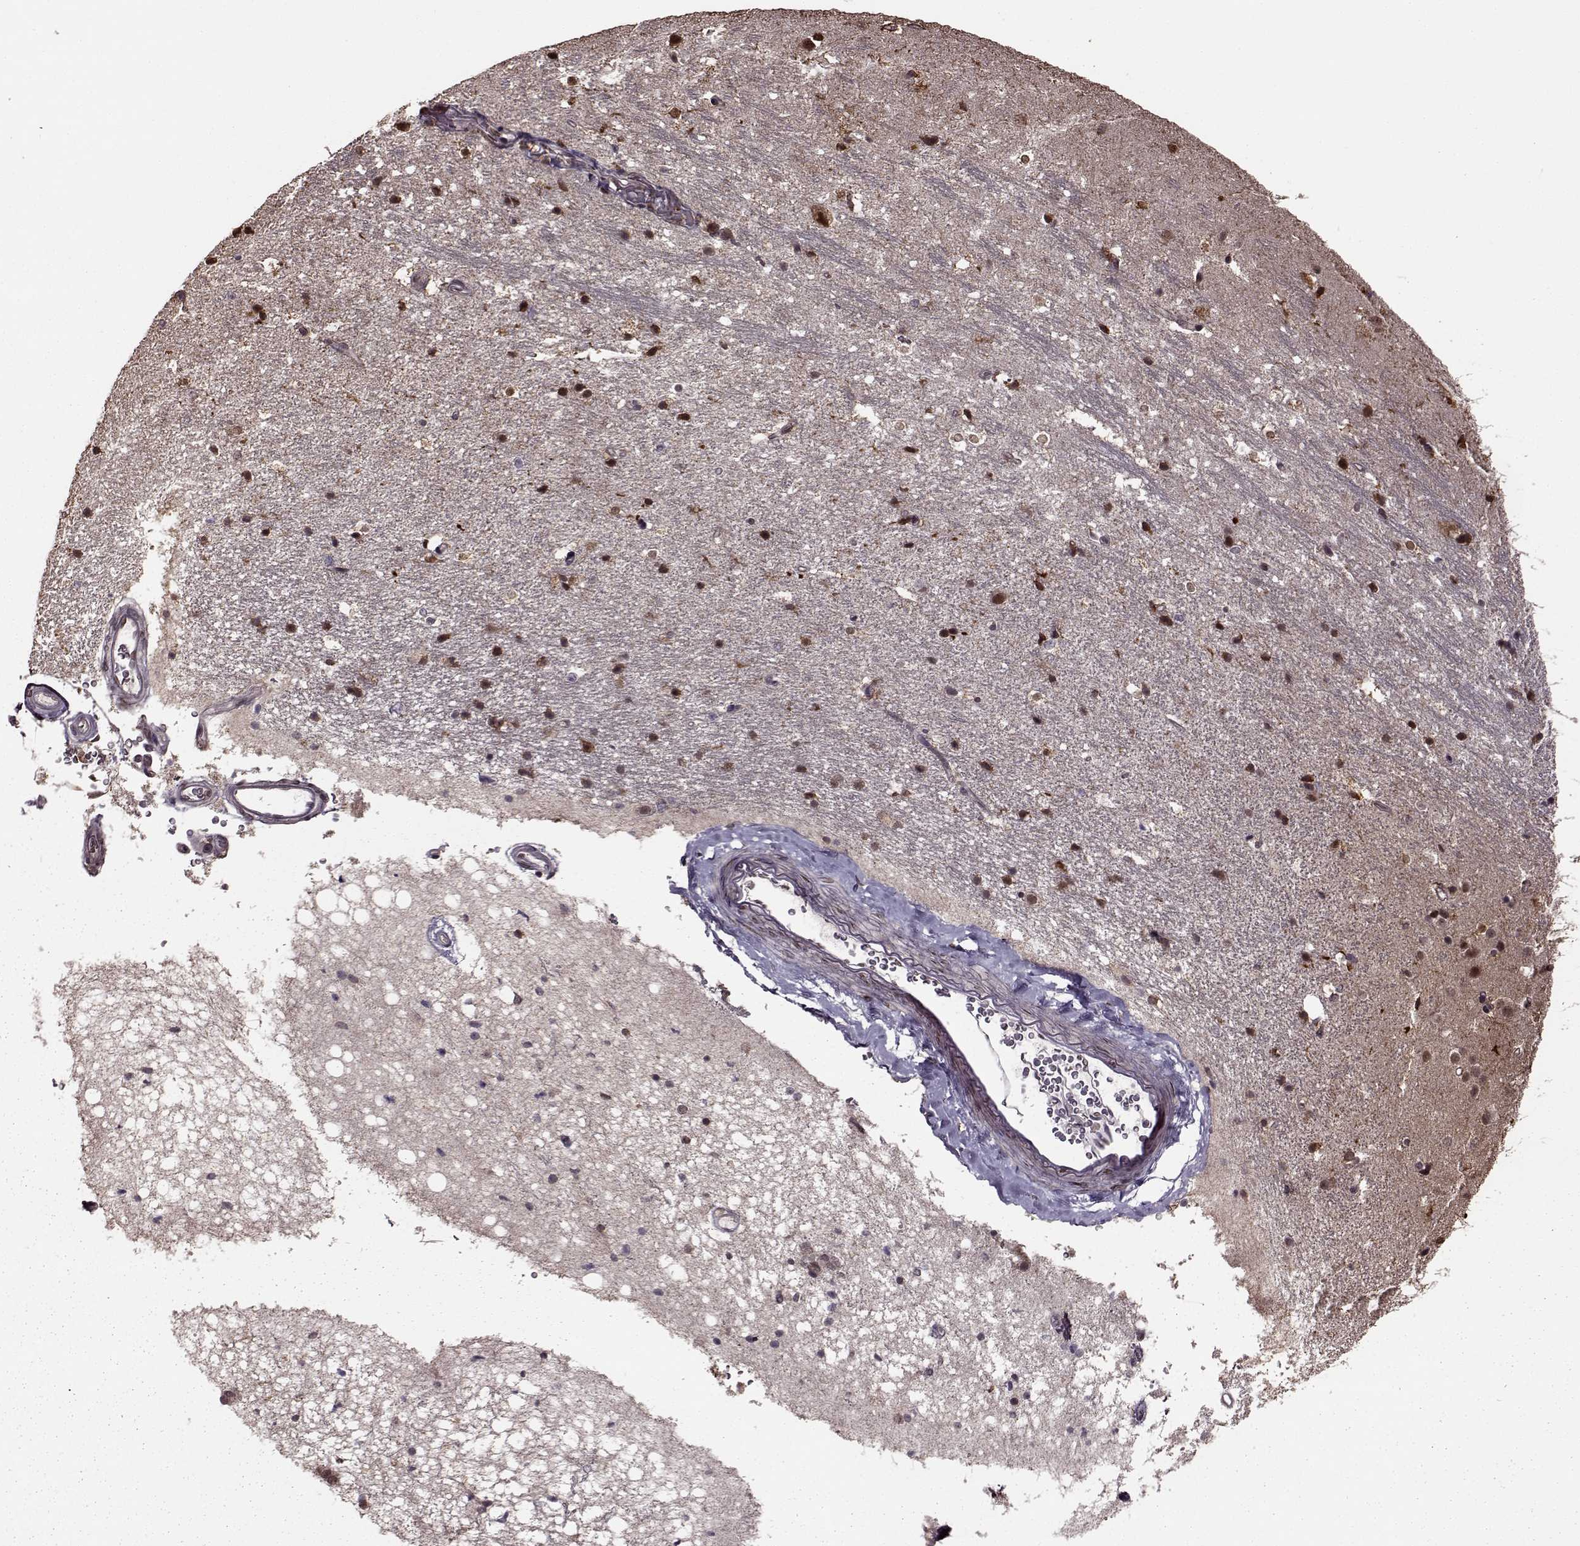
{"staining": {"intensity": "moderate", "quantity": "25%-75%", "location": "nuclear"}, "tissue": "hippocampus", "cell_type": "Glial cells", "image_type": "normal", "snomed": [{"axis": "morphology", "description": "Normal tissue, NOS"}, {"axis": "topography", "description": "Hippocampus"}], "caption": "Brown immunohistochemical staining in normal human hippocampus displays moderate nuclear positivity in approximately 25%-75% of glial cells.", "gene": "FTO", "patient": {"sex": "male", "age": 44}}